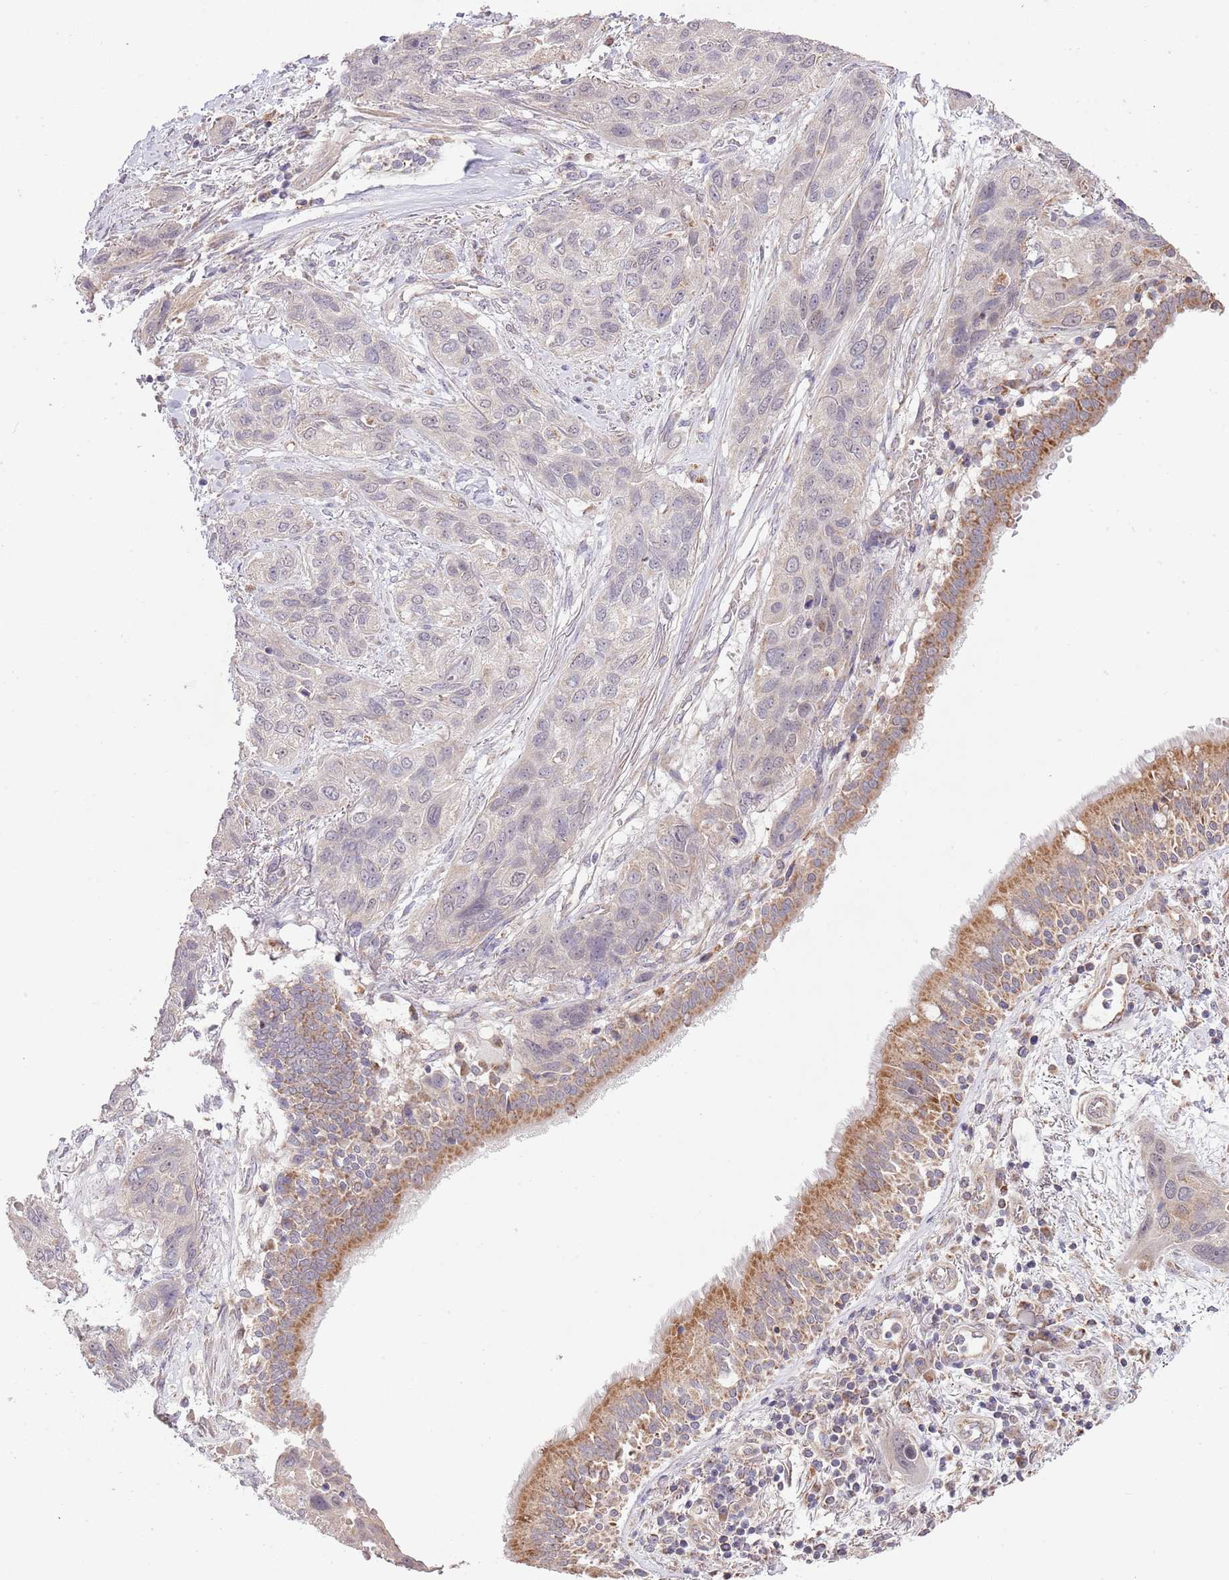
{"staining": {"intensity": "negative", "quantity": "none", "location": "none"}, "tissue": "lung cancer", "cell_type": "Tumor cells", "image_type": "cancer", "snomed": [{"axis": "morphology", "description": "Squamous cell carcinoma, NOS"}, {"axis": "topography", "description": "Lung"}], "caption": "Human lung squamous cell carcinoma stained for a protein using immunohistochemistry (IHC) demonstrates no expression in tumor cells.", "gene": "IVD", "patient": {"sex": "female", "age": 70}}